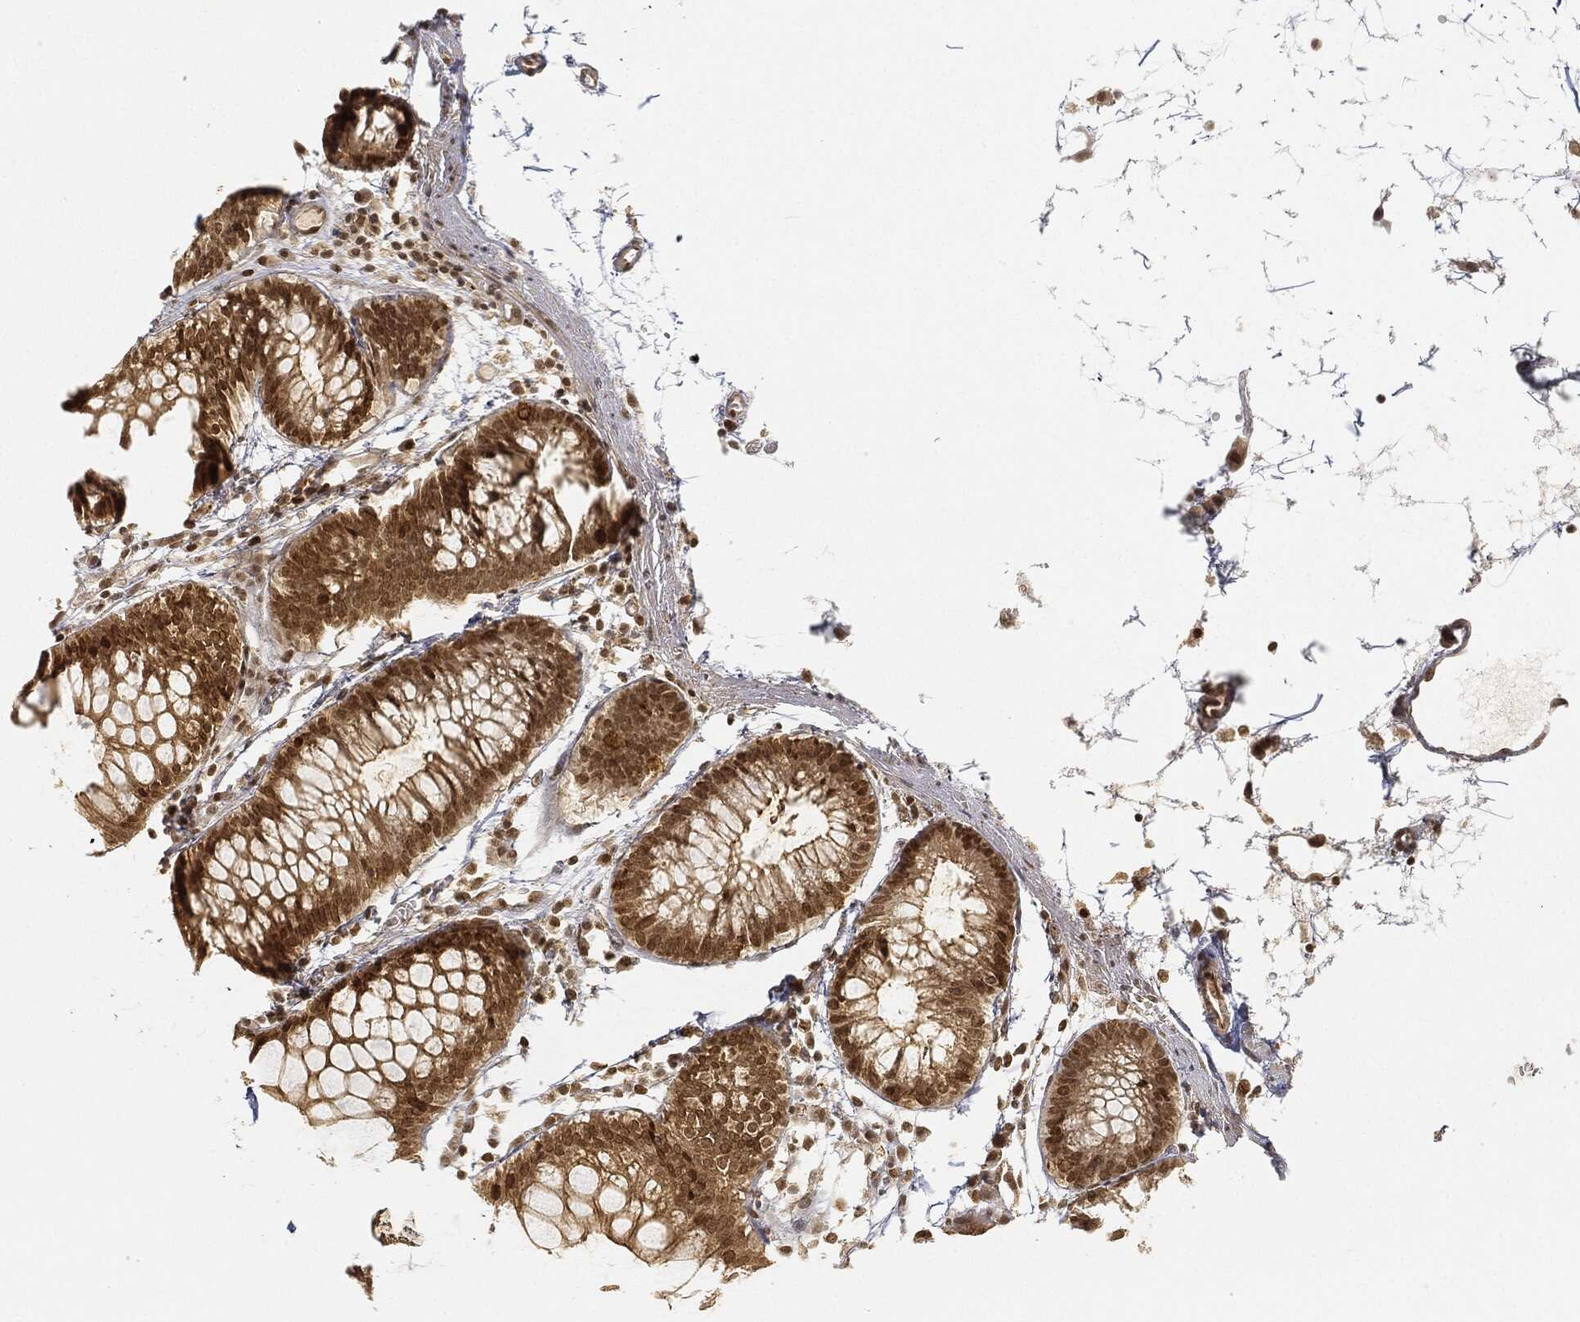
{"staining": {"intensity": "moderate", "quantity": ">75%", "location": "cytoplasmic/membranous,nuclear"}, "tissue": "colon", "cell_type": "Endothelial cells", "image_type": "normal", "snomed": [{"axis": "morphology", "description": "Normal tissue, NOS"}, {"axis": "morphology", "description": "Adenocarcinoma, NOS"}, {"axis": "topography", "description": "Colon"}], "caption": "A brown stain labels moderate cytoplasmic/membranous,nuclear positivity of a protein in endothelial cells of unremarkable human colon. Ihc stains the protein of interest in brown and the nuclei are stained blue.", "gene": "CIB1", "patient": {"sex": "male", "age": 65}}